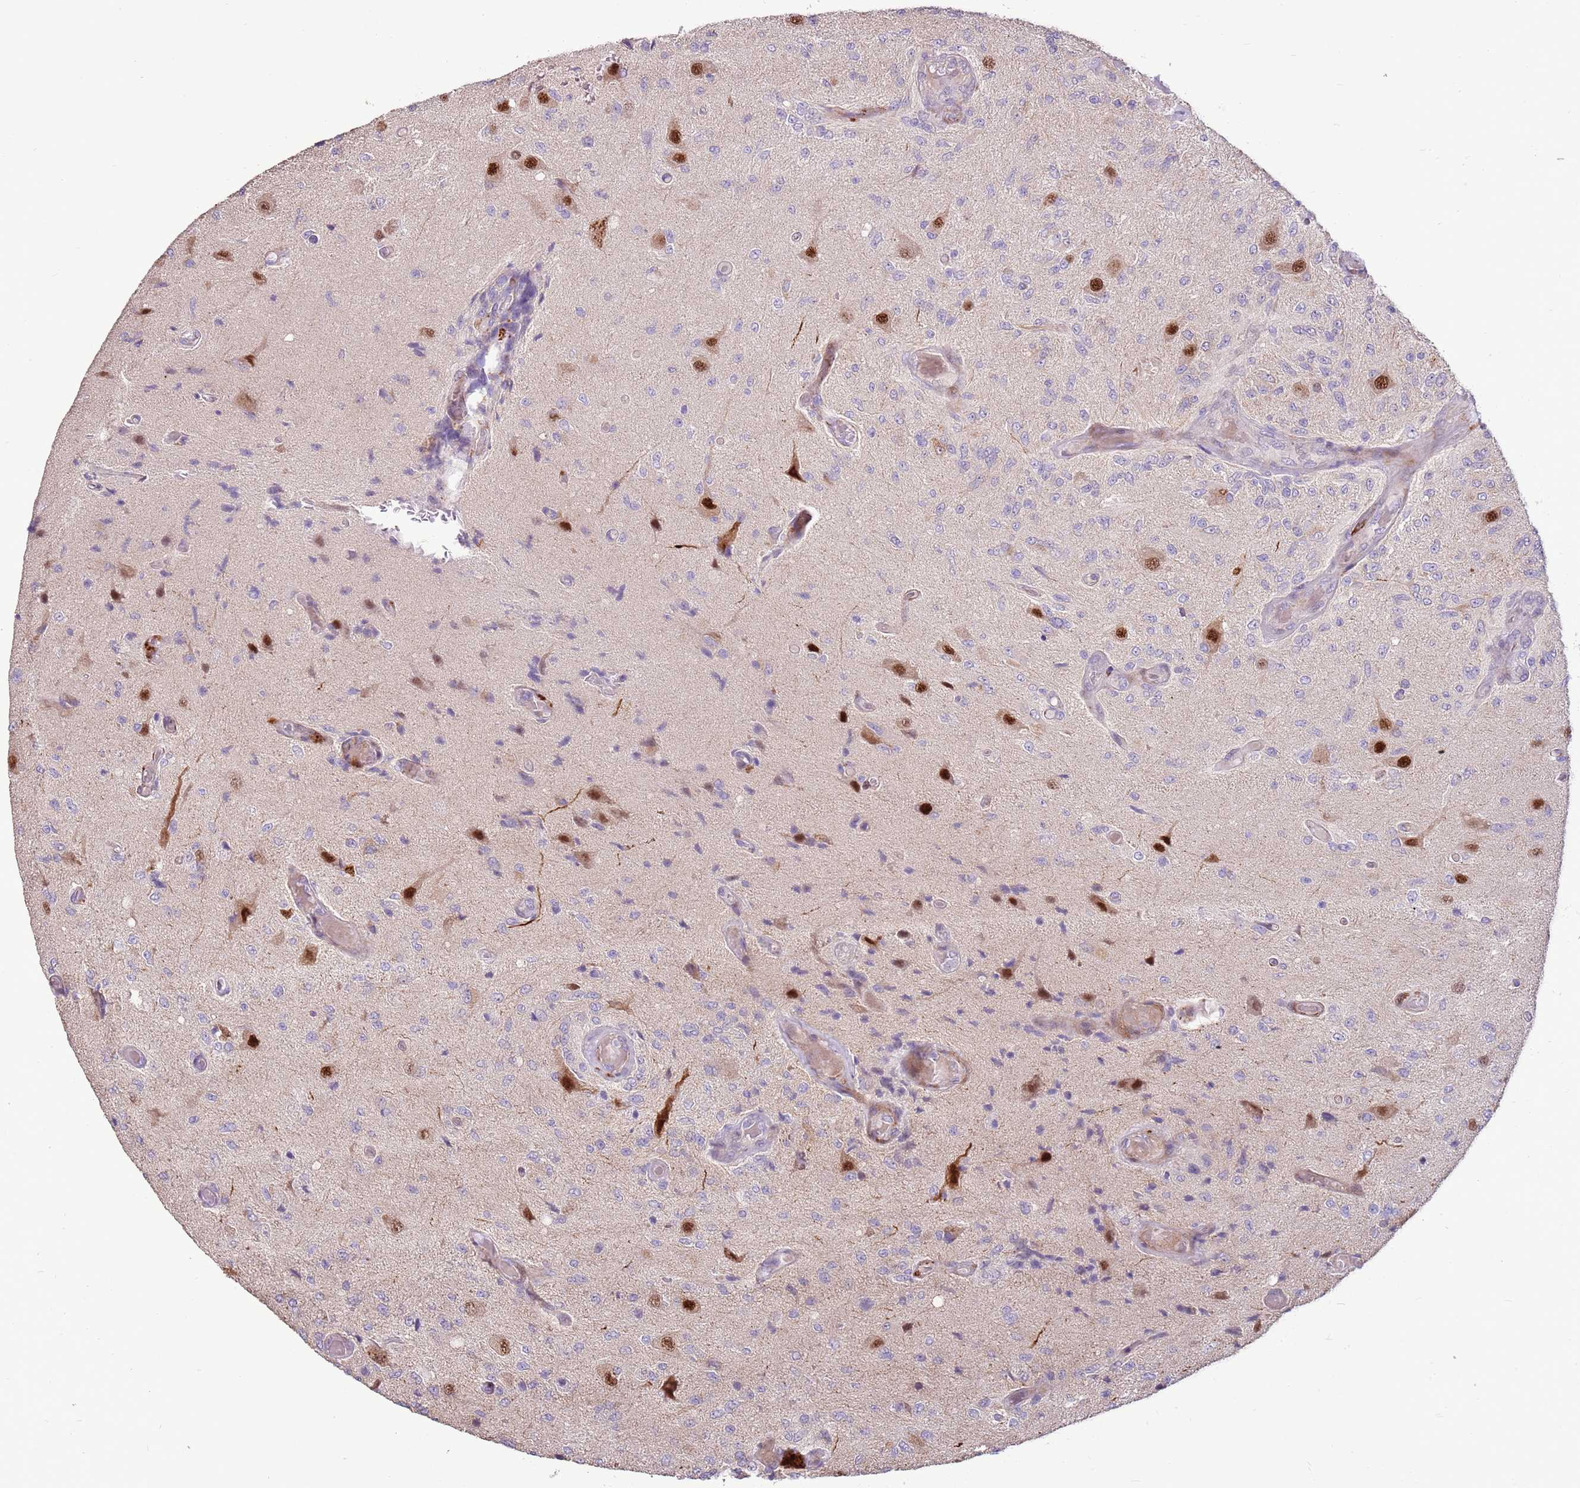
{"staining": {"intensity": "negative", "quantity": "none", "location": "none"}, "tissue": "glioma", "cell_type": "Tumor cells", "image_type": "cancer", "snomed": [{"axis": "morphology", "description": "Normal tissue, NOS"}, {"axis": "morphology", "description": "Glioma, malignant, High grade"}, {"axis": "topography", "description": "Cerebral cortex"}], "caption": "An image of glioma stained for a protein demonstrates no brown staining in tumor cells.", "gene": "LGI4", "patient": {"sex": "male", "age": 77}}